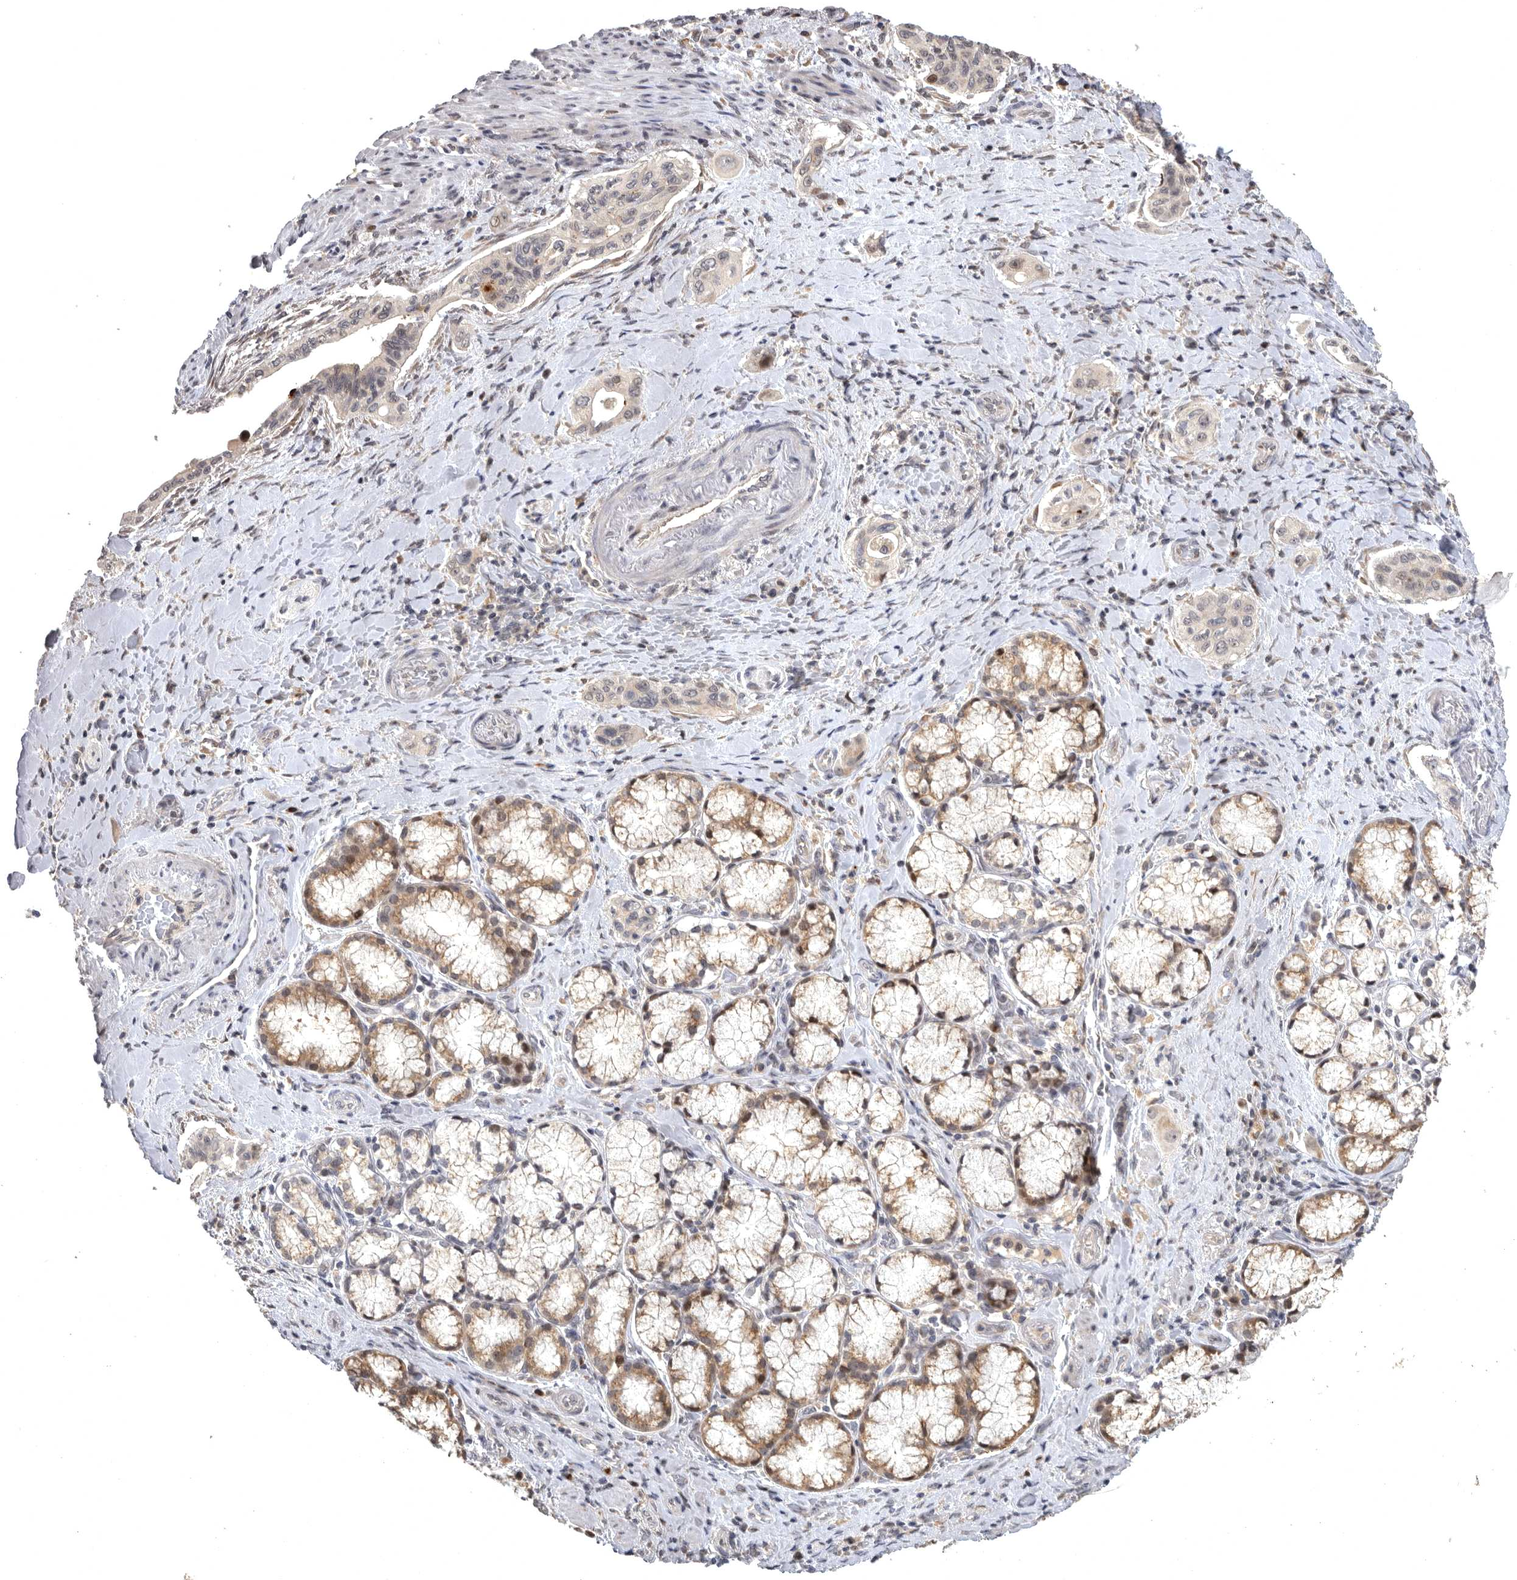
{"staining": {"intensity": "negative", "quantity": "none", "location": "none"}, "tissue": "pancreatic cancer", "cell_type": "Tumor cells", "image_type": "cancer", "snomed": [{"axis": "morphology", "description": "Adenocarcinoma, NOS"}, {"axis": "topography", "description": "Pancreas"}], "caption": "Tumor cells show no significant protein positivity in adenocarcinoma (pancreatic).", "gene": "MAN2A1", "patient": {"sex": "male", "age": 77}}